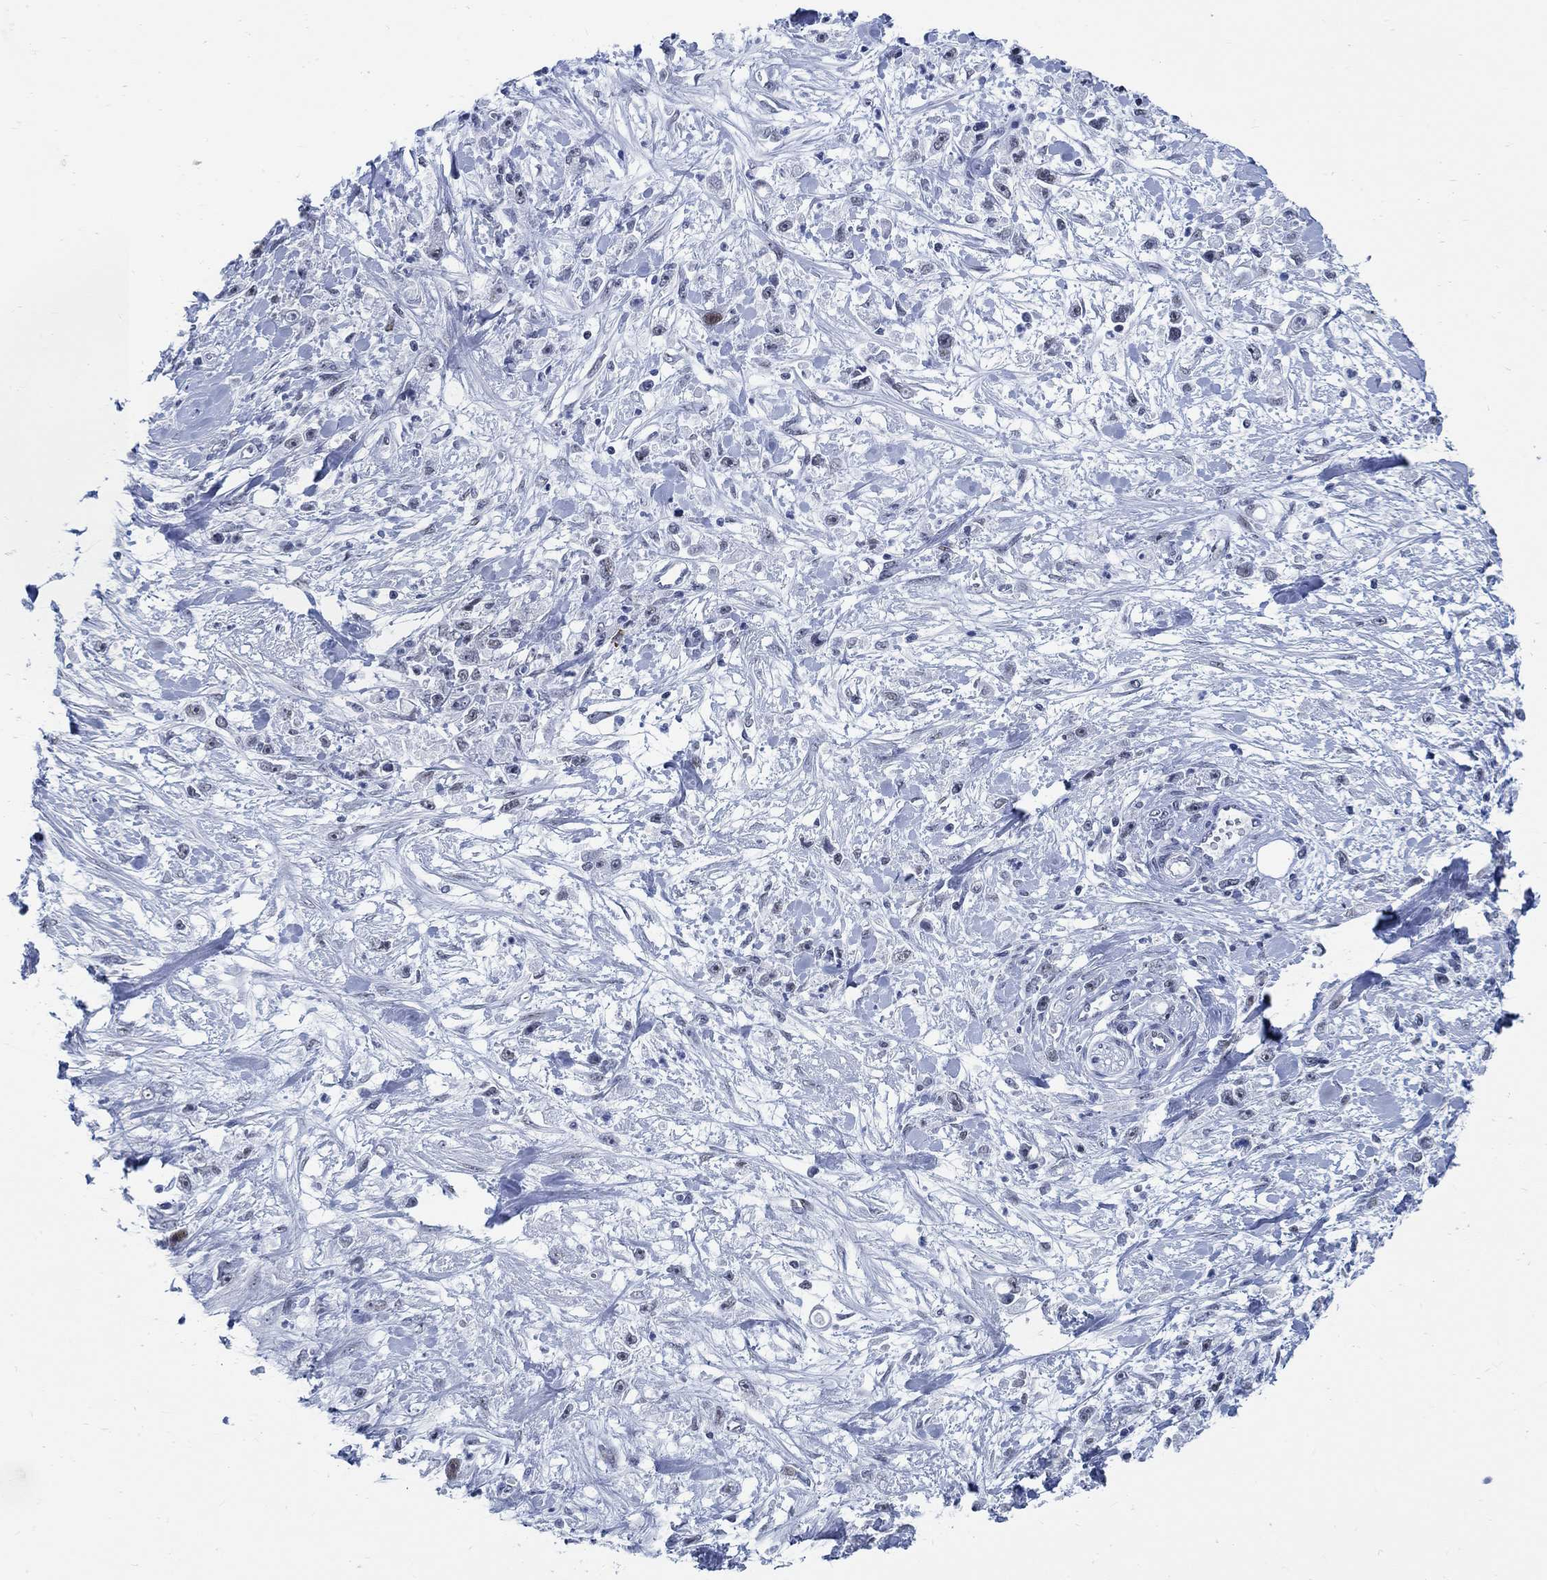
{"staining": {"intensity": "negative", "quantity": "none", "location": "none"}, "tissue": "stomach cancer", "cell_type": "Tumor cells", "image_type": "cancer", "snomed": [{"axis": "morphology", "description": "Adenocarcinoma, NOS"}, {"axis": "topography", "description": "Stomach"}], "caption": "Adenocarcinoma (stomach) was stained to show a protein in brown. There is no significant positivity in tumor cells. (Stains: DAB immunohistochemistry with hematoxylin counter stain, Microscopy: brightfield microscopy at high magnification).", "gene": "DLK1", "patient": {"sex": "female", "age": 59}}